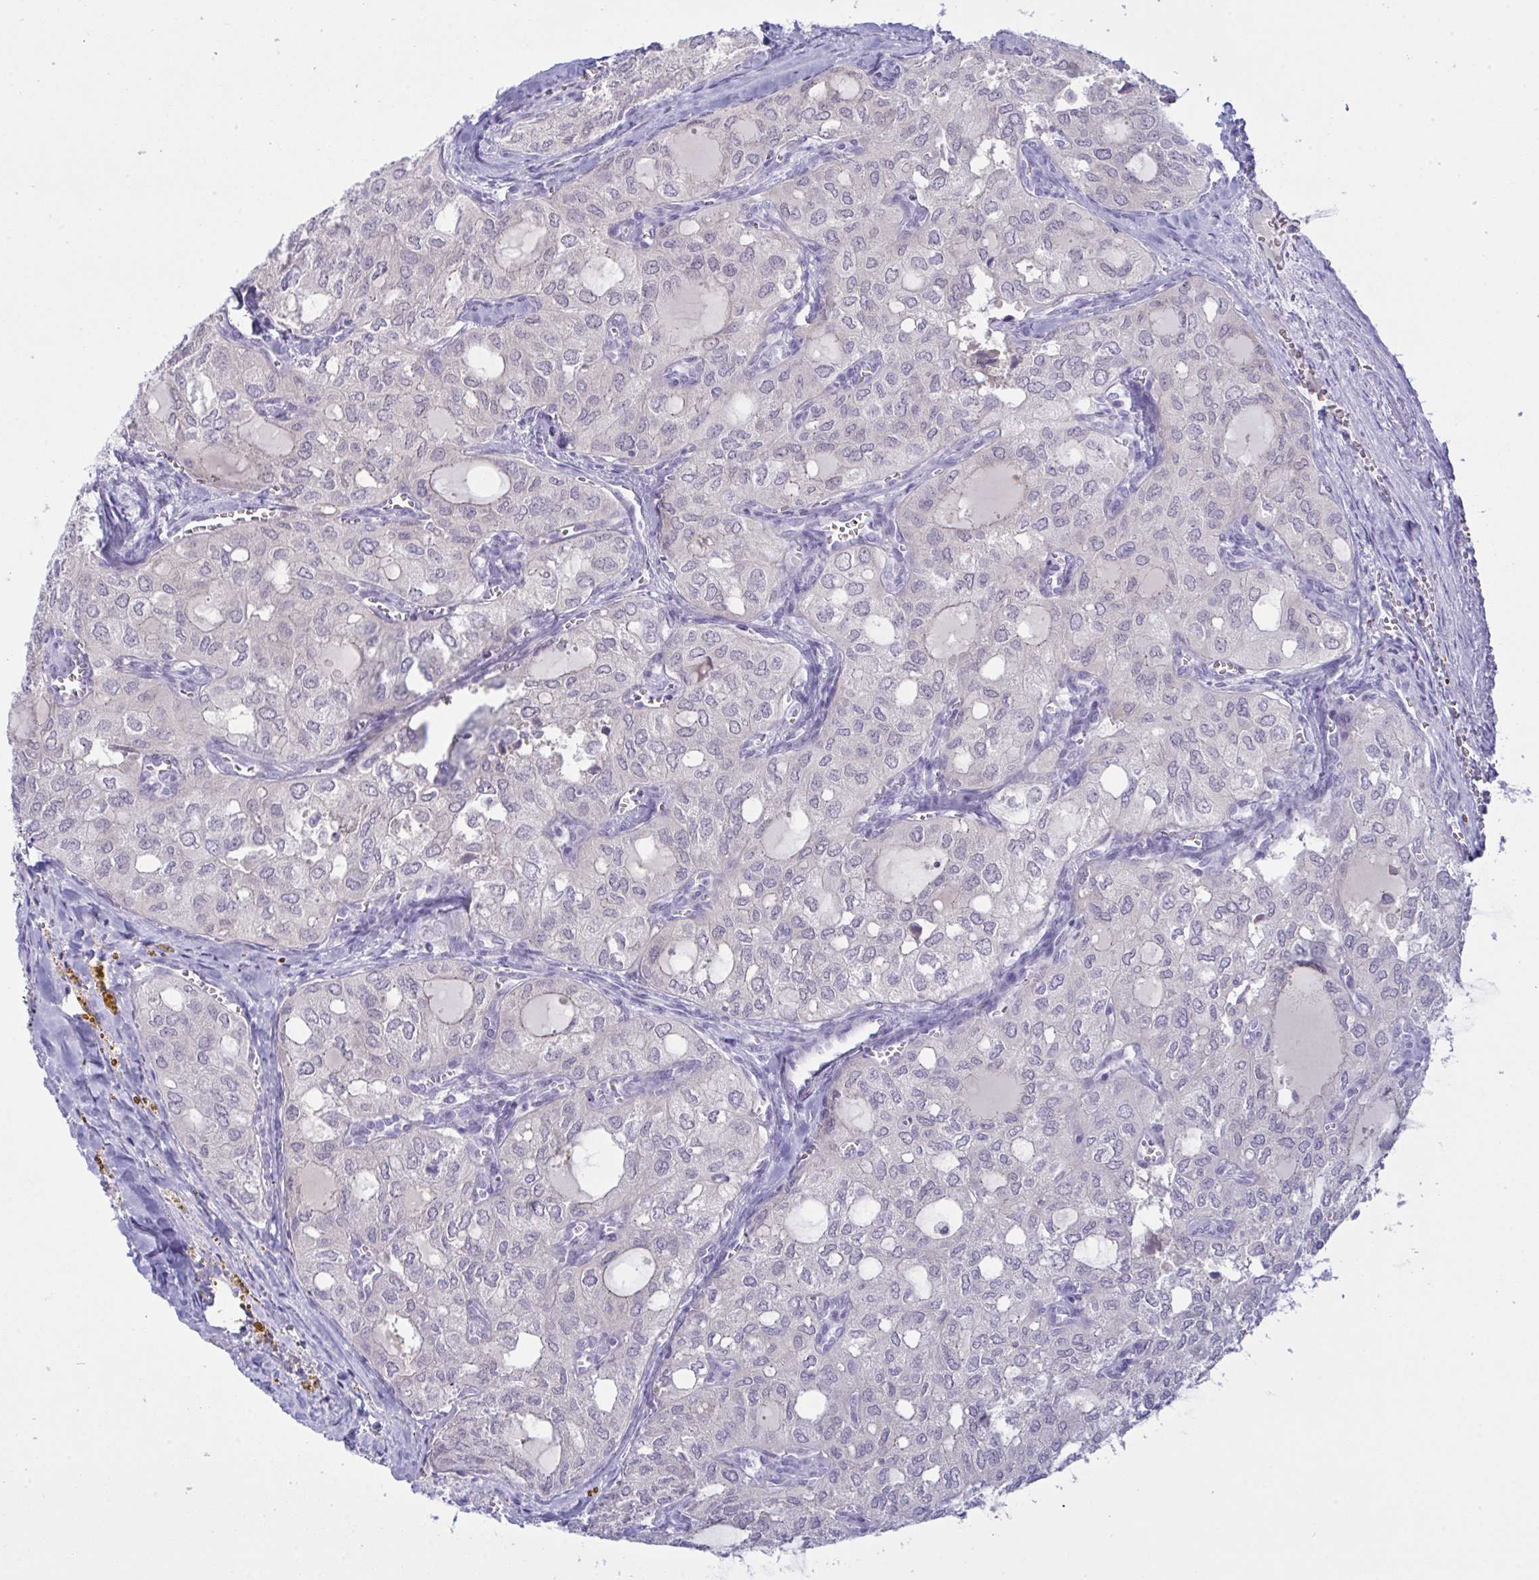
{"staining": {"intensity": "negative", "quantity": "none", "location": "none"}, "tissue": "thyroid cancer", "cell_type": "Tumor cells", "image_type": "cancer", "snomed": [{"axis": "morphology", "description": "Follicular adenoma carcinoma, NOS"}, {"axis": "topography", "description": "Thyroid gland"}], "caption": "DAB (3,3'-diaminobenzidine) immunohistochemical staining of thyroid follicular adenoma carcinoma shows no significant positivity in tumor cells.", "gene": "TENT5D", "patient": {"sex": "male", "age": 75}}